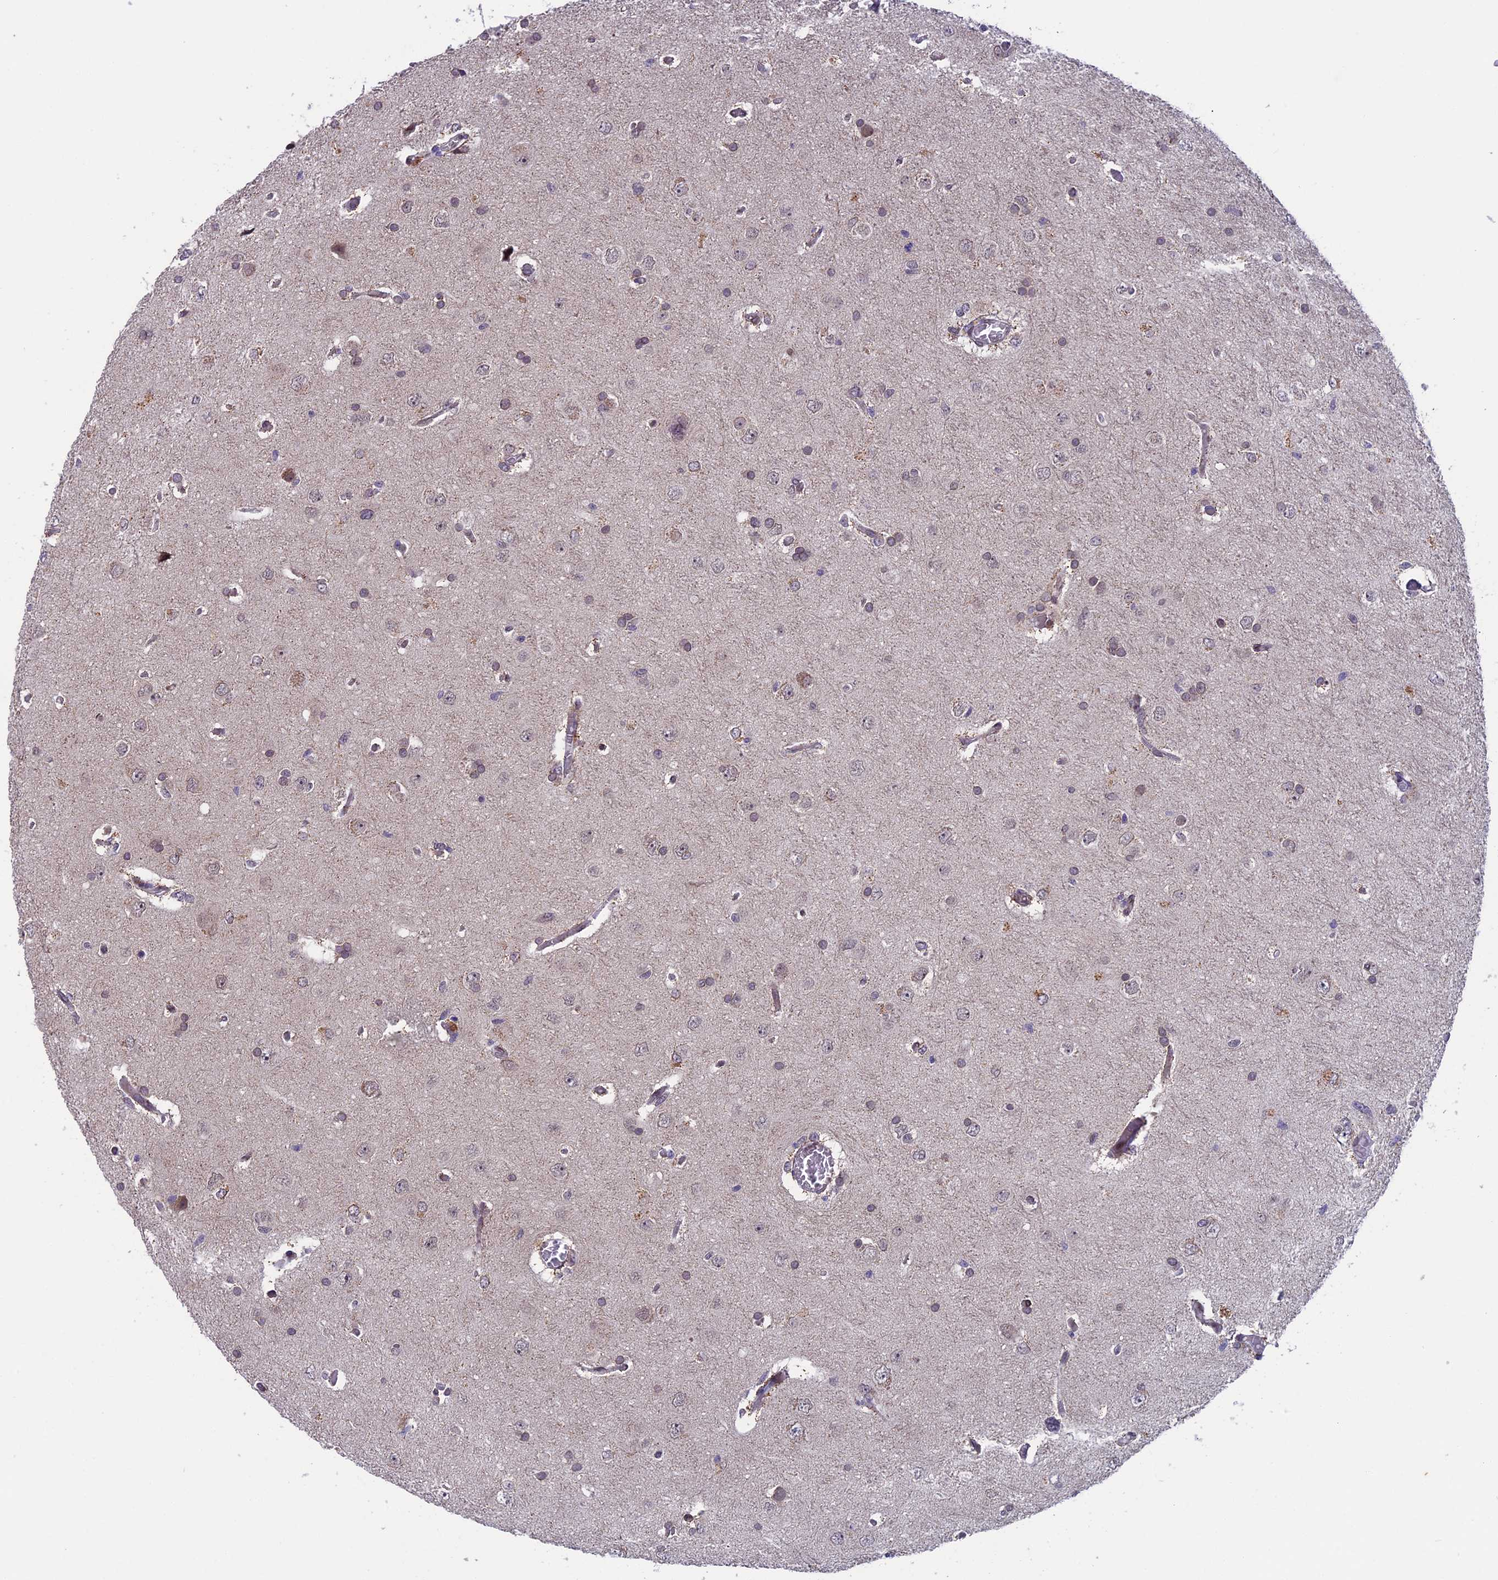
{"staining": {"intensity": "weak", "quantity": "25%-75%", "location": "nuclear"}, "tissue": "glioma", "cell_type": "Tumor cells", "image_type": "cancer", "snomed": [{"axis": "morphology", "description": "Glioma, malignant, High grade"}, {"axis": "topography", "description": "Brain"}], "caption": "Immunohistochemistry (IHC) (DAB (3,3'-diaminobenzidine)) staining of human glioma exhibits weak nuclear protein staining in about 25%-75% of tumor cells.", "gene": "GPSM1", "patient": {"sex": "female", "age": 59}}